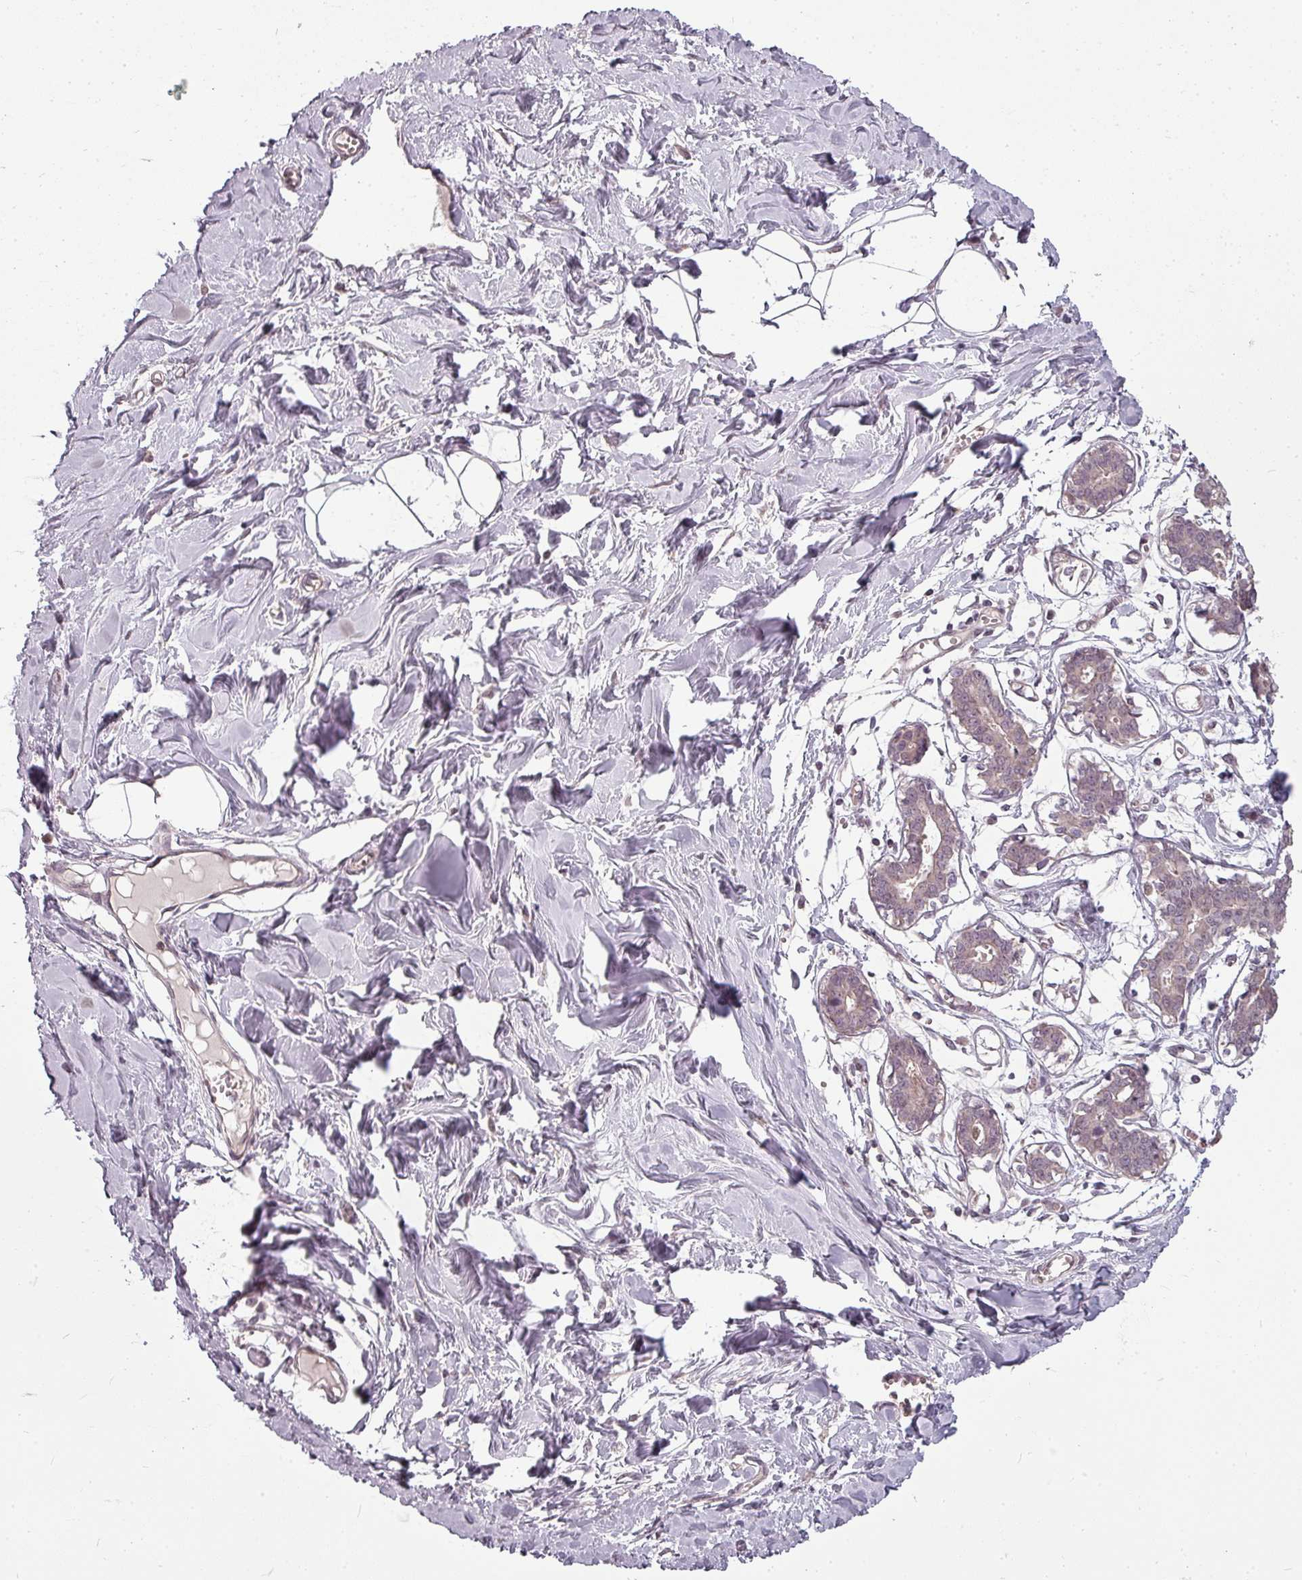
{"staining": {"intensity": "negative", "quantity": "none", "location": "none"}, "tissue": "breast", "cell_type": "Adipocytes", "image_type": "normal", "snomed": [{"axis": "morphology", "description": "Normal tissue, NOS"}, {"axis": "topography", "description": "Breast"}], "caption": "A micrograph of human breast is negative for staining in adipocytes. (IHC, brightfield microscopy, high magnification).", "gene": "CLIC1", "patient": {"sex": "female", "age": 27}}